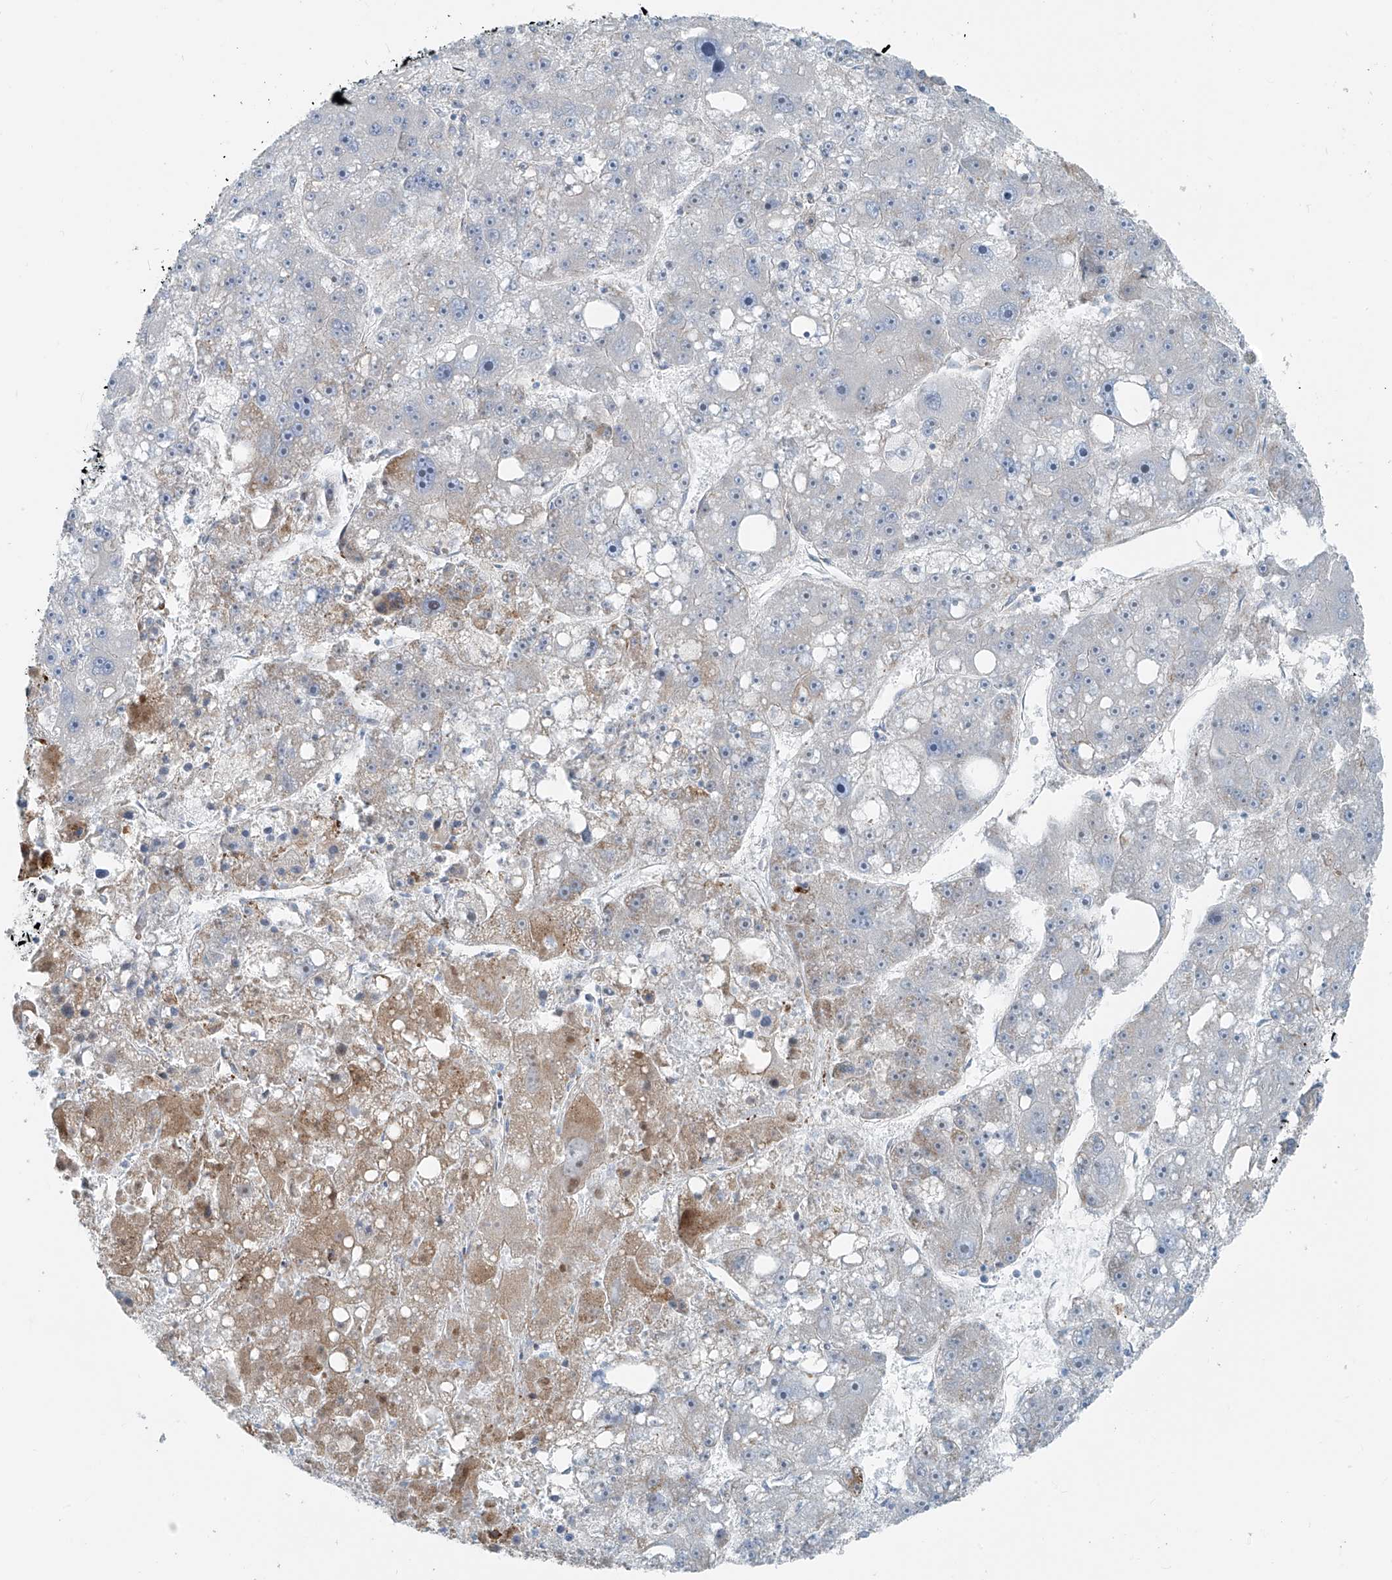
{"staining": {"intensity": "negative", "quantity": "none", "location": "none"}, "tissue": "liver cancer", "cell_type": "Tumor cells", "image_type": "cancer", "snomed": [{"axis": "morphology", "description": "Carcinoma, Hepatocellular, NOS"}, {"axis": "topography", "description": "Liver"}], "caption": "This image is of liver hepatocellular carcinoma stained with immunohistochemistry (IHC) to label a protein in brown with the nuclei are counter-stained blue. There is no staining in tumor cells.", "gene": "HIC2", "patient": {"sex": "female", "age": 61}}